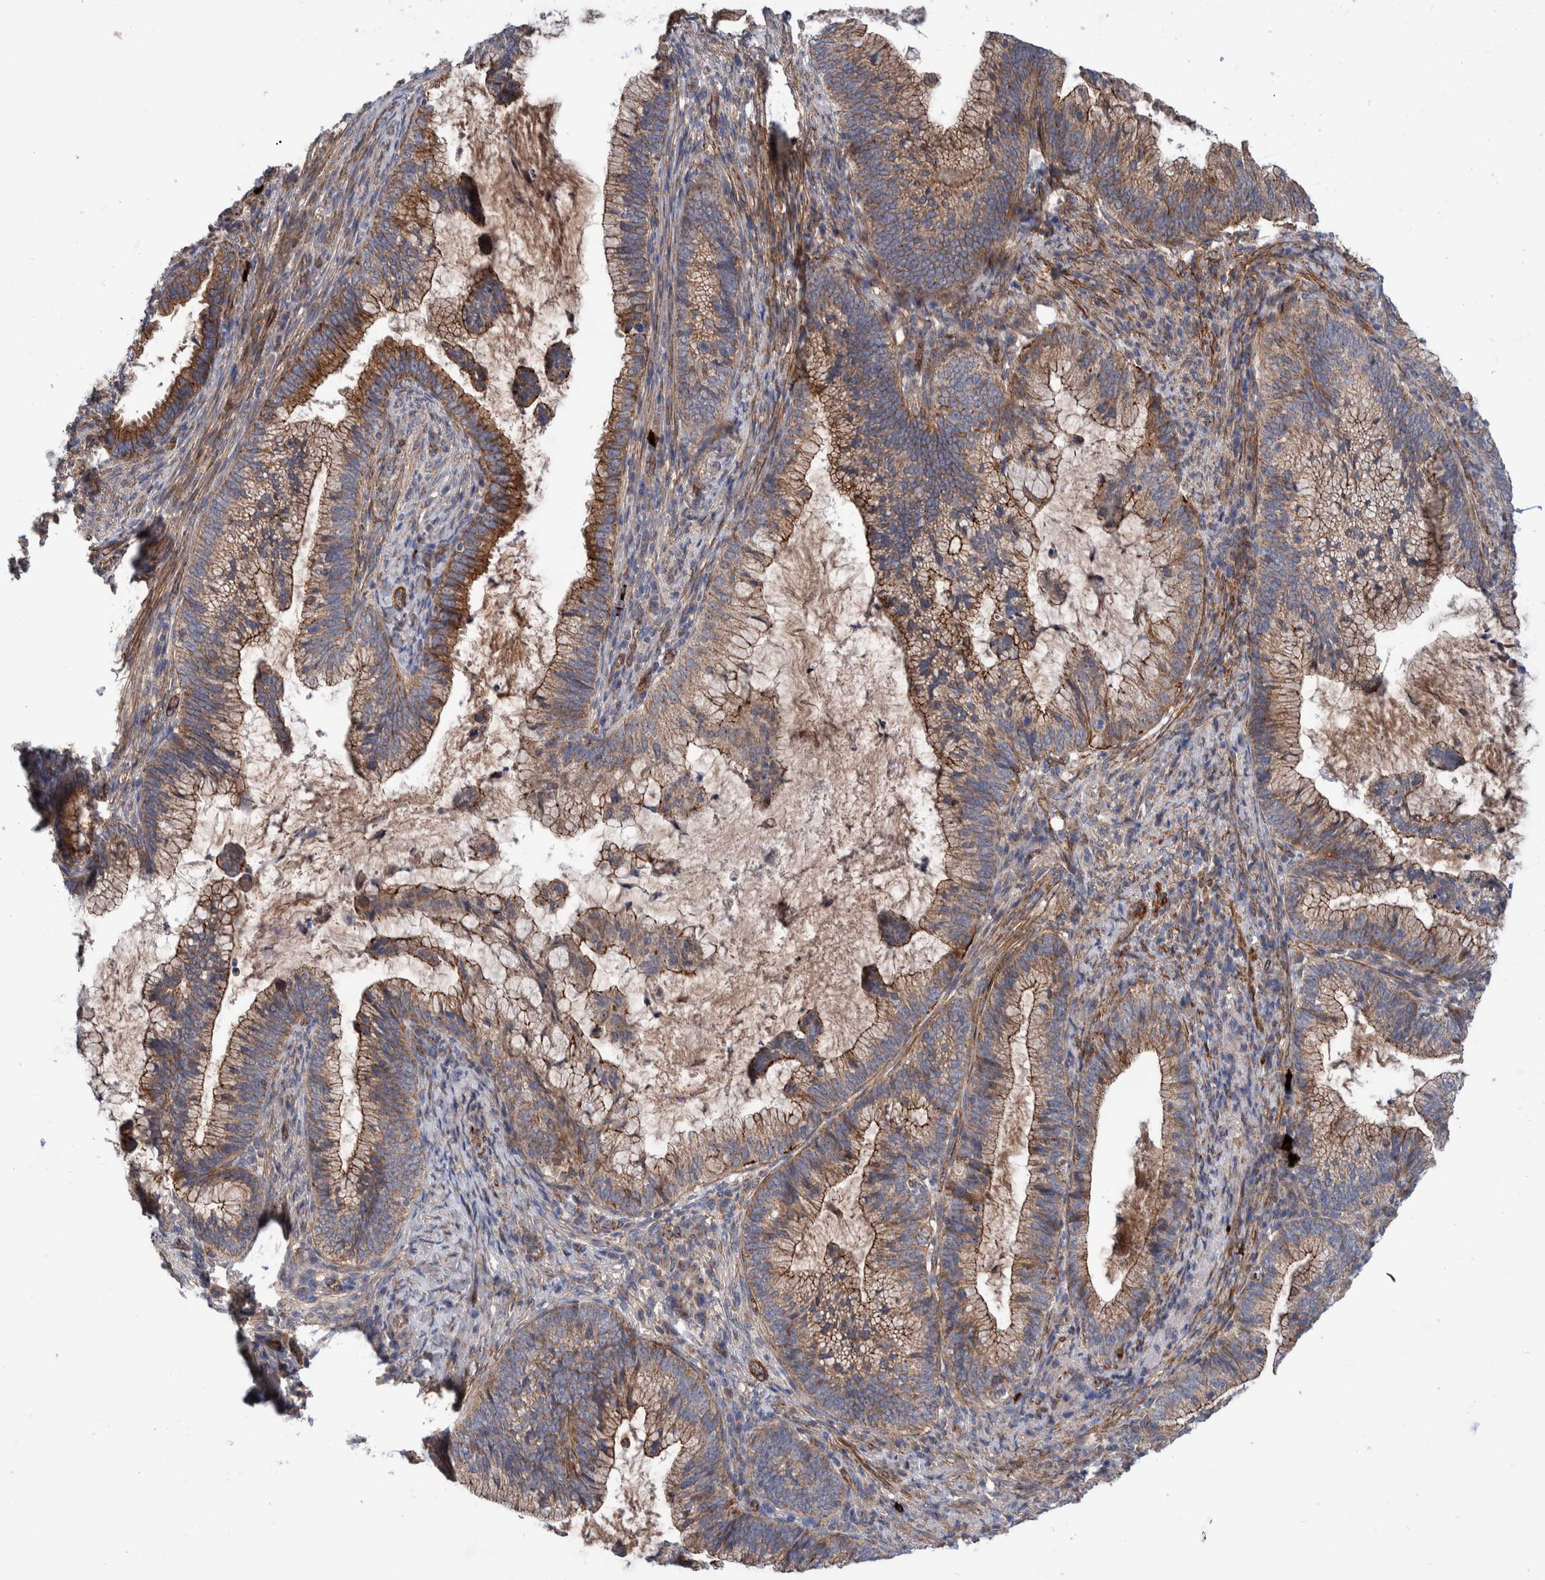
{"staining": {"intensity": "moderate", "quantity": ">75%", "location": "cytoplasmic/membranous"}, "tissue": "cervical cancer", "cell_type": "Tumor cells", "image_type": "cancer", "snomed": [{"axis": "morphology", "description": "Adenocarcinoma, NOS"}, {"axis": "topography", "description": "Cervix"}], "caption": "Brown immunohistochemical staining in human adenocarcinoma (cervical) displays moderate cytoplasmic/membranous expression in about >75% of tumor cells. The protein is shown in brown color, while the nuclei are stained blue.", "gene": "SLC25A10", "patient": {"sex": "female", "age": 36}}